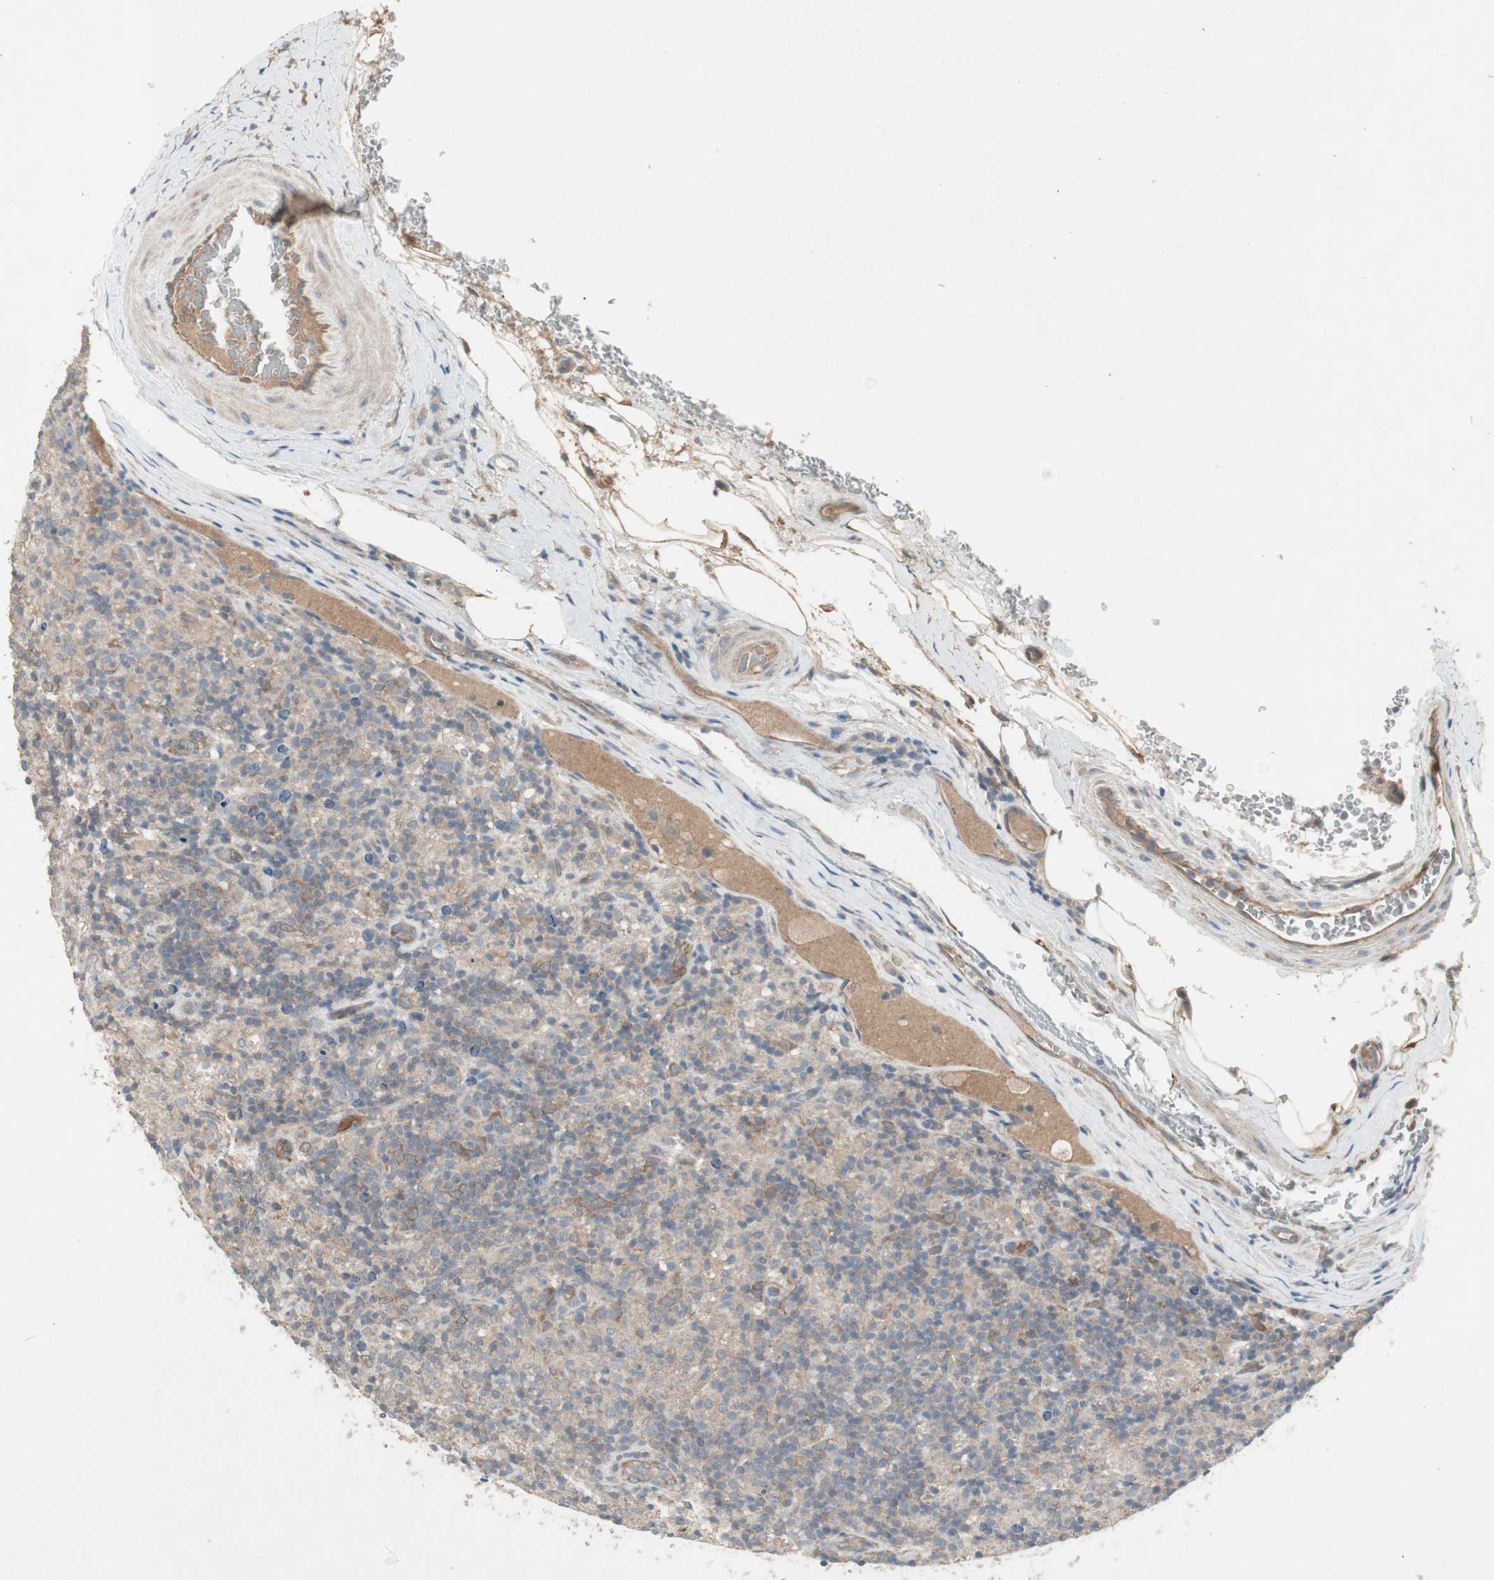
{"staining": {"intensity": "weak", "quantity": "<25%", "location": "cytoplasmic/membranous"}, "tissue": "lymphoma", "cell_type": "Tumor cells", "image_type": "cancer", "snomed": [{"axis": "morphology", "description": "Hodgkin's disease, NOS"}, {"axis": "topography", "description": "Lymph node"}], "caption": "Lymphoma was stained to show a protein in brown. There is no significant staining in tumor cells. (DAB immunohistochemistry, high magnification).", "gene": "JMJD7-PLA2G4B", "patient": {"sex": "male", "age": 70}}